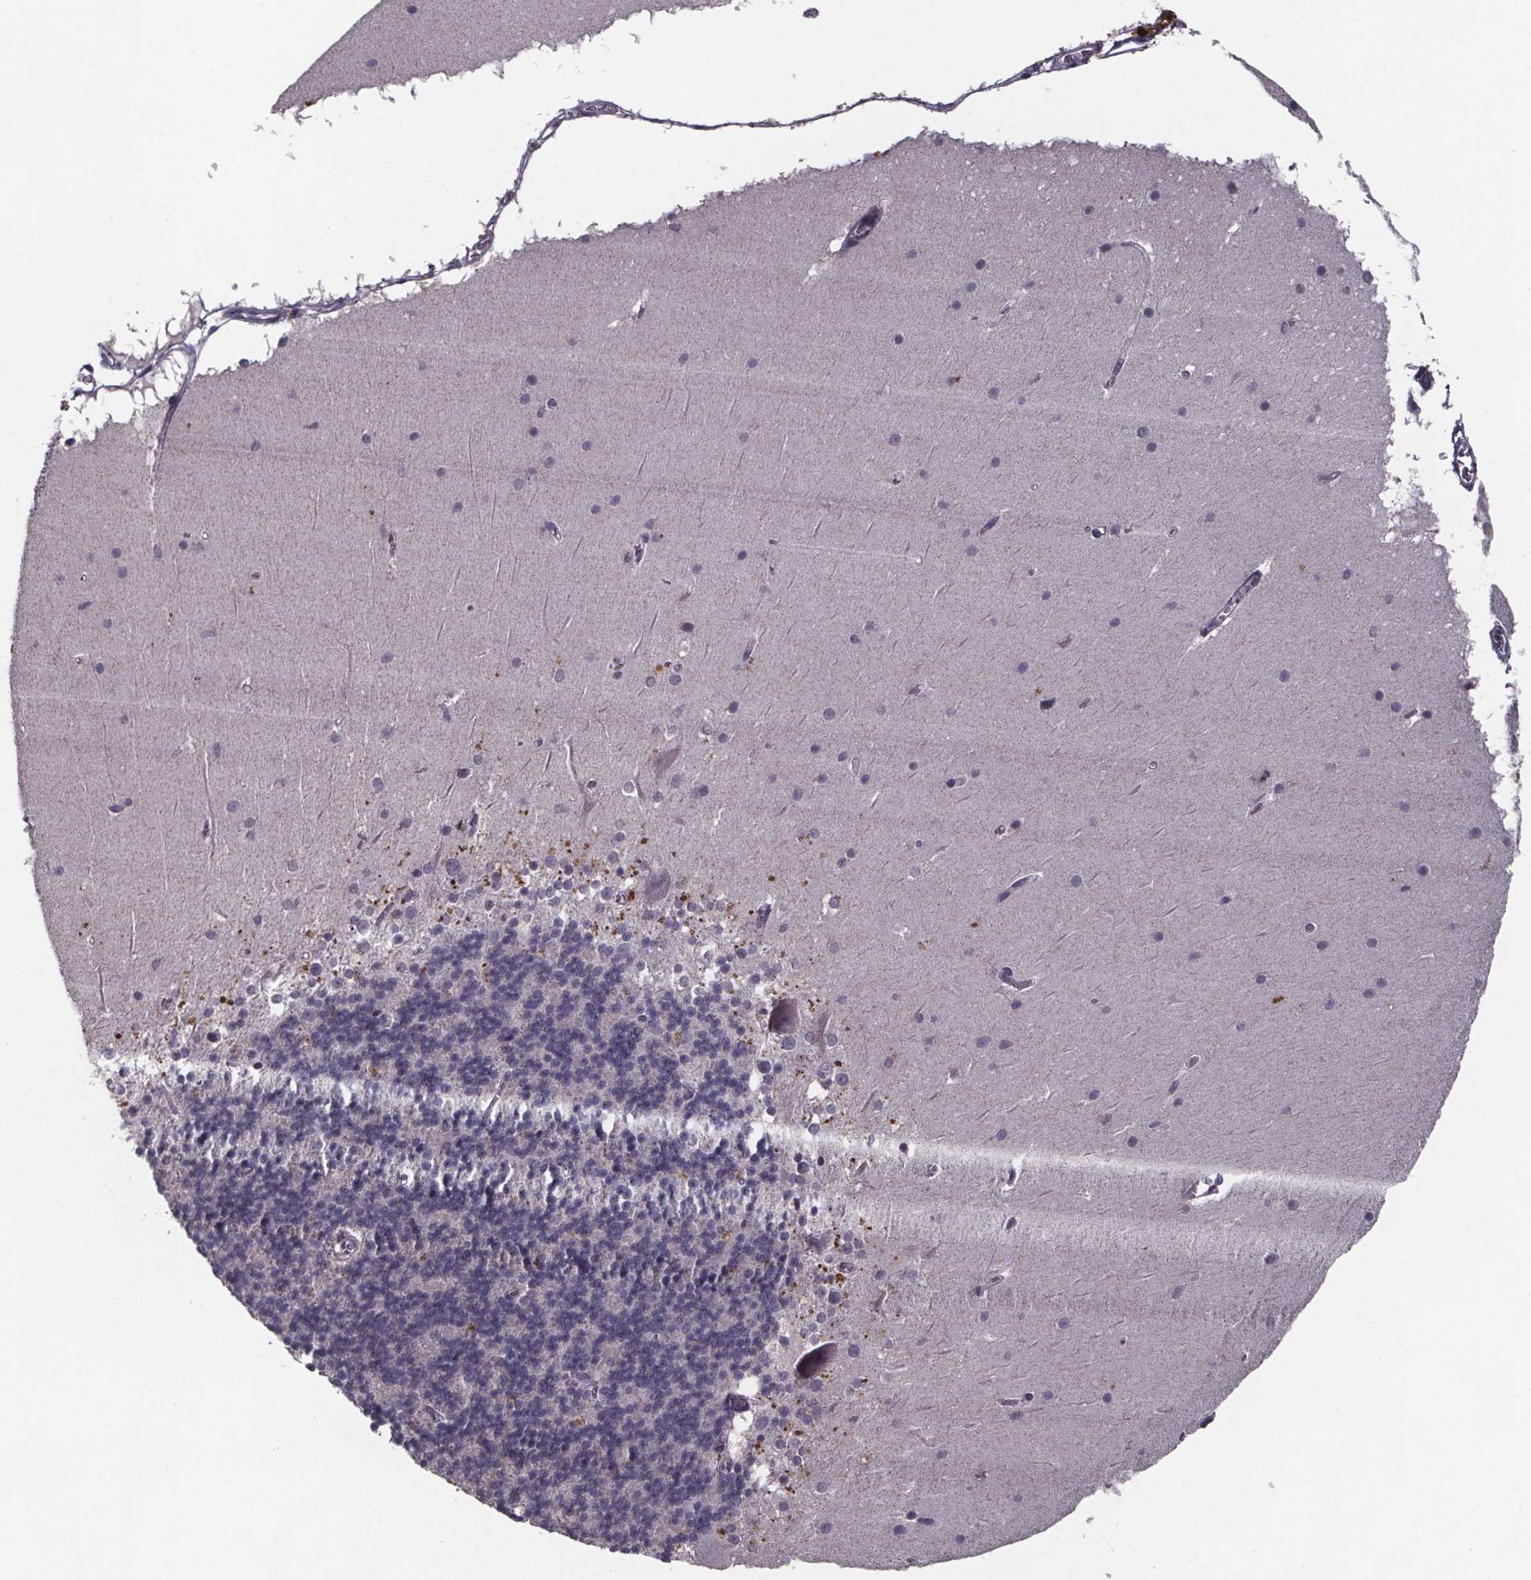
{"staining": {"intensity": "negative", "quantity": "none", "location": "none"}, "tissue": "cerebellum", "cell_type": "Cells in granular layer", "image_type": "normal", "snomed": [{"axis": "morphology", "description": "Normal tissue, NOS"}, {"axis": "topography", "description": "Cerebellum"}], "caption": "Cerebellum stained for a protein using immunohistochemistry reveals no positivity cells in granular layer.", "gene": "PALLD", "patient": {"sex": "female", "age": 19}}